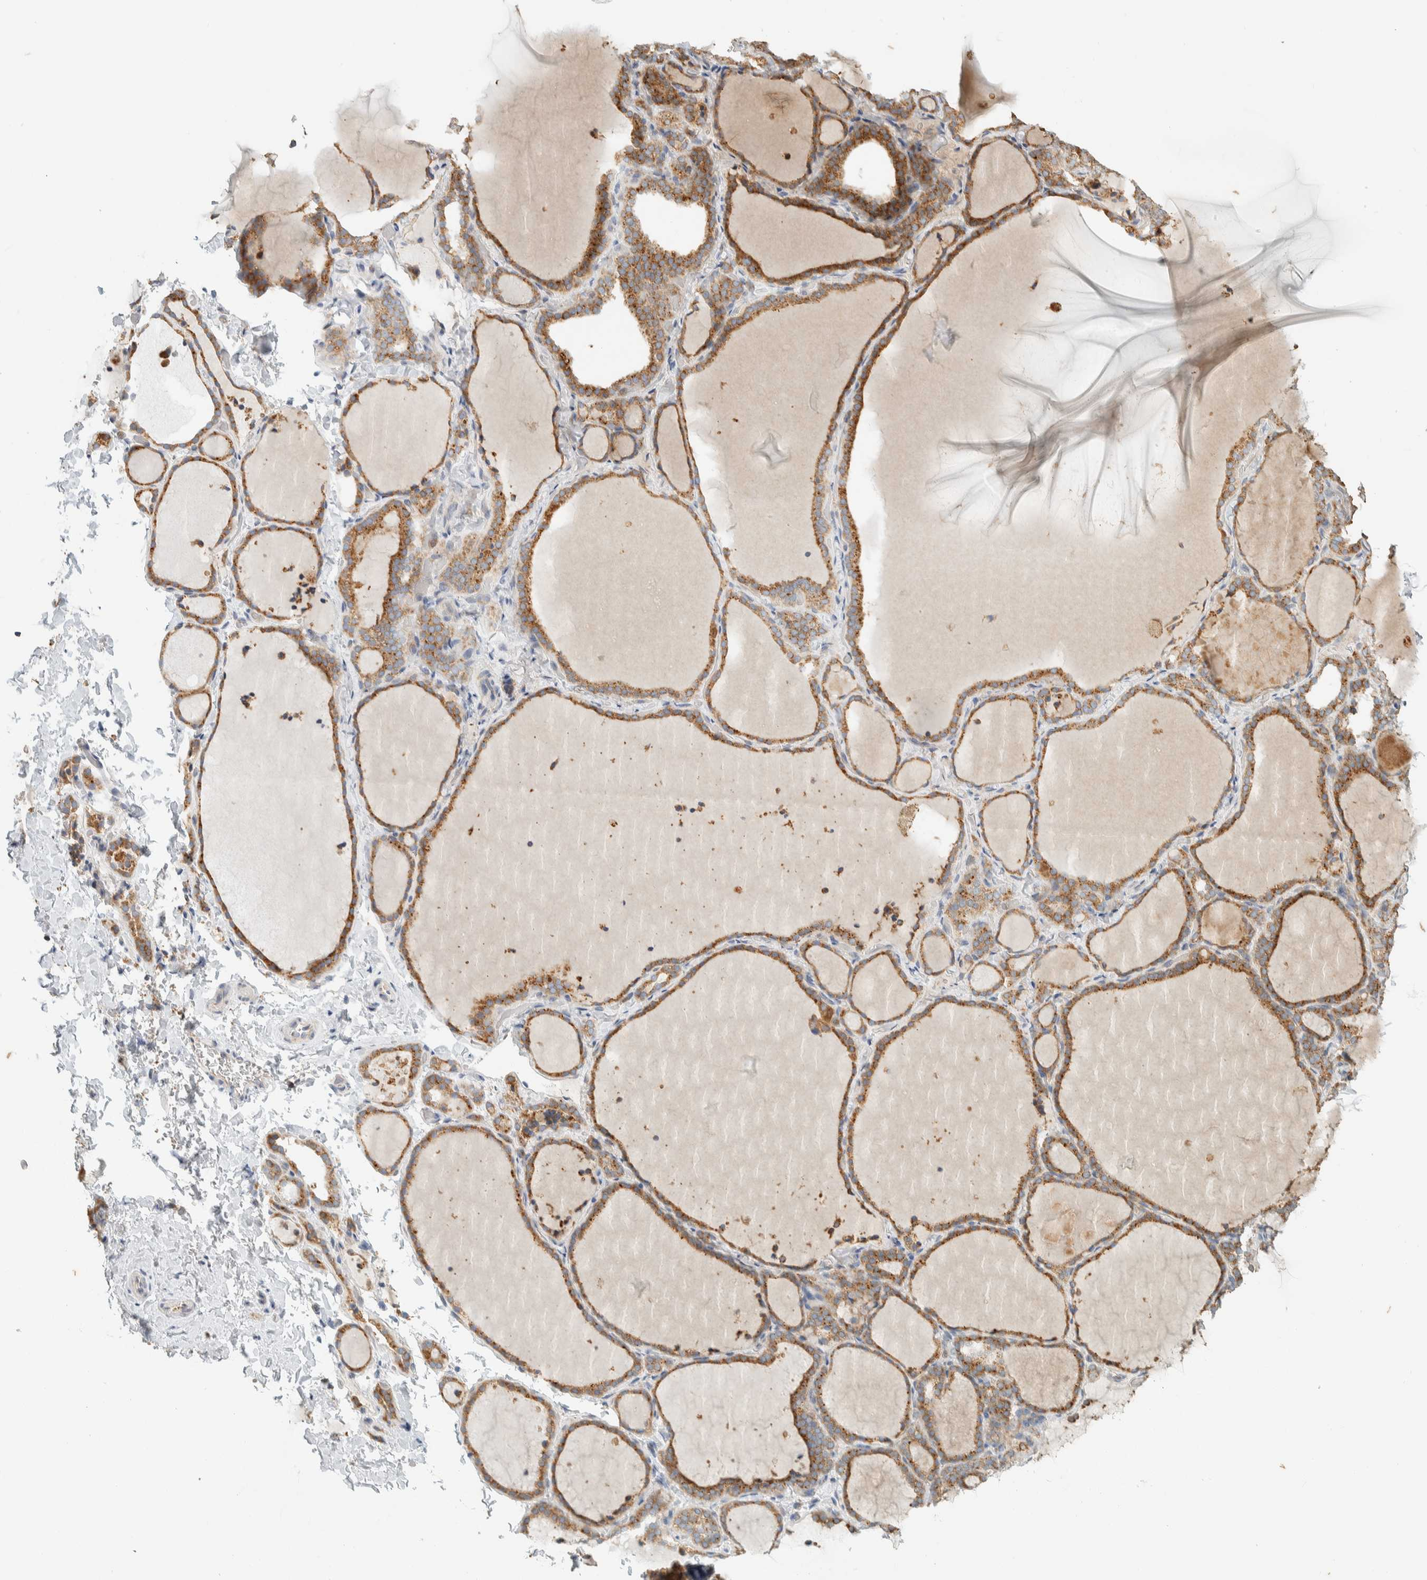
{"staining": {"intensity": "moderate", "quantity": ">75%", "location": "cytoplasmic/membranous"}, "tissue": "thyroid gland", "cell_type": "Glandular cells", "image_type": "normal", "snomed": [{"axis": "morphology", "description": "Normal tissue, NOS"}, {"axis": "topography", "description": "Thyroid gland"}], "caption": "IHC image of normal thyroid gland: human thyroid gland stained using immunohistochemistry displays medium levels of moderate protein expression localized specifically in the cytoplasmic/membranous of glandular cells, appearing as a cytoplasmic/membranous brown color.", "gene": "RAB11FIP1", "patient": {"sex": "female", "age": 22}}